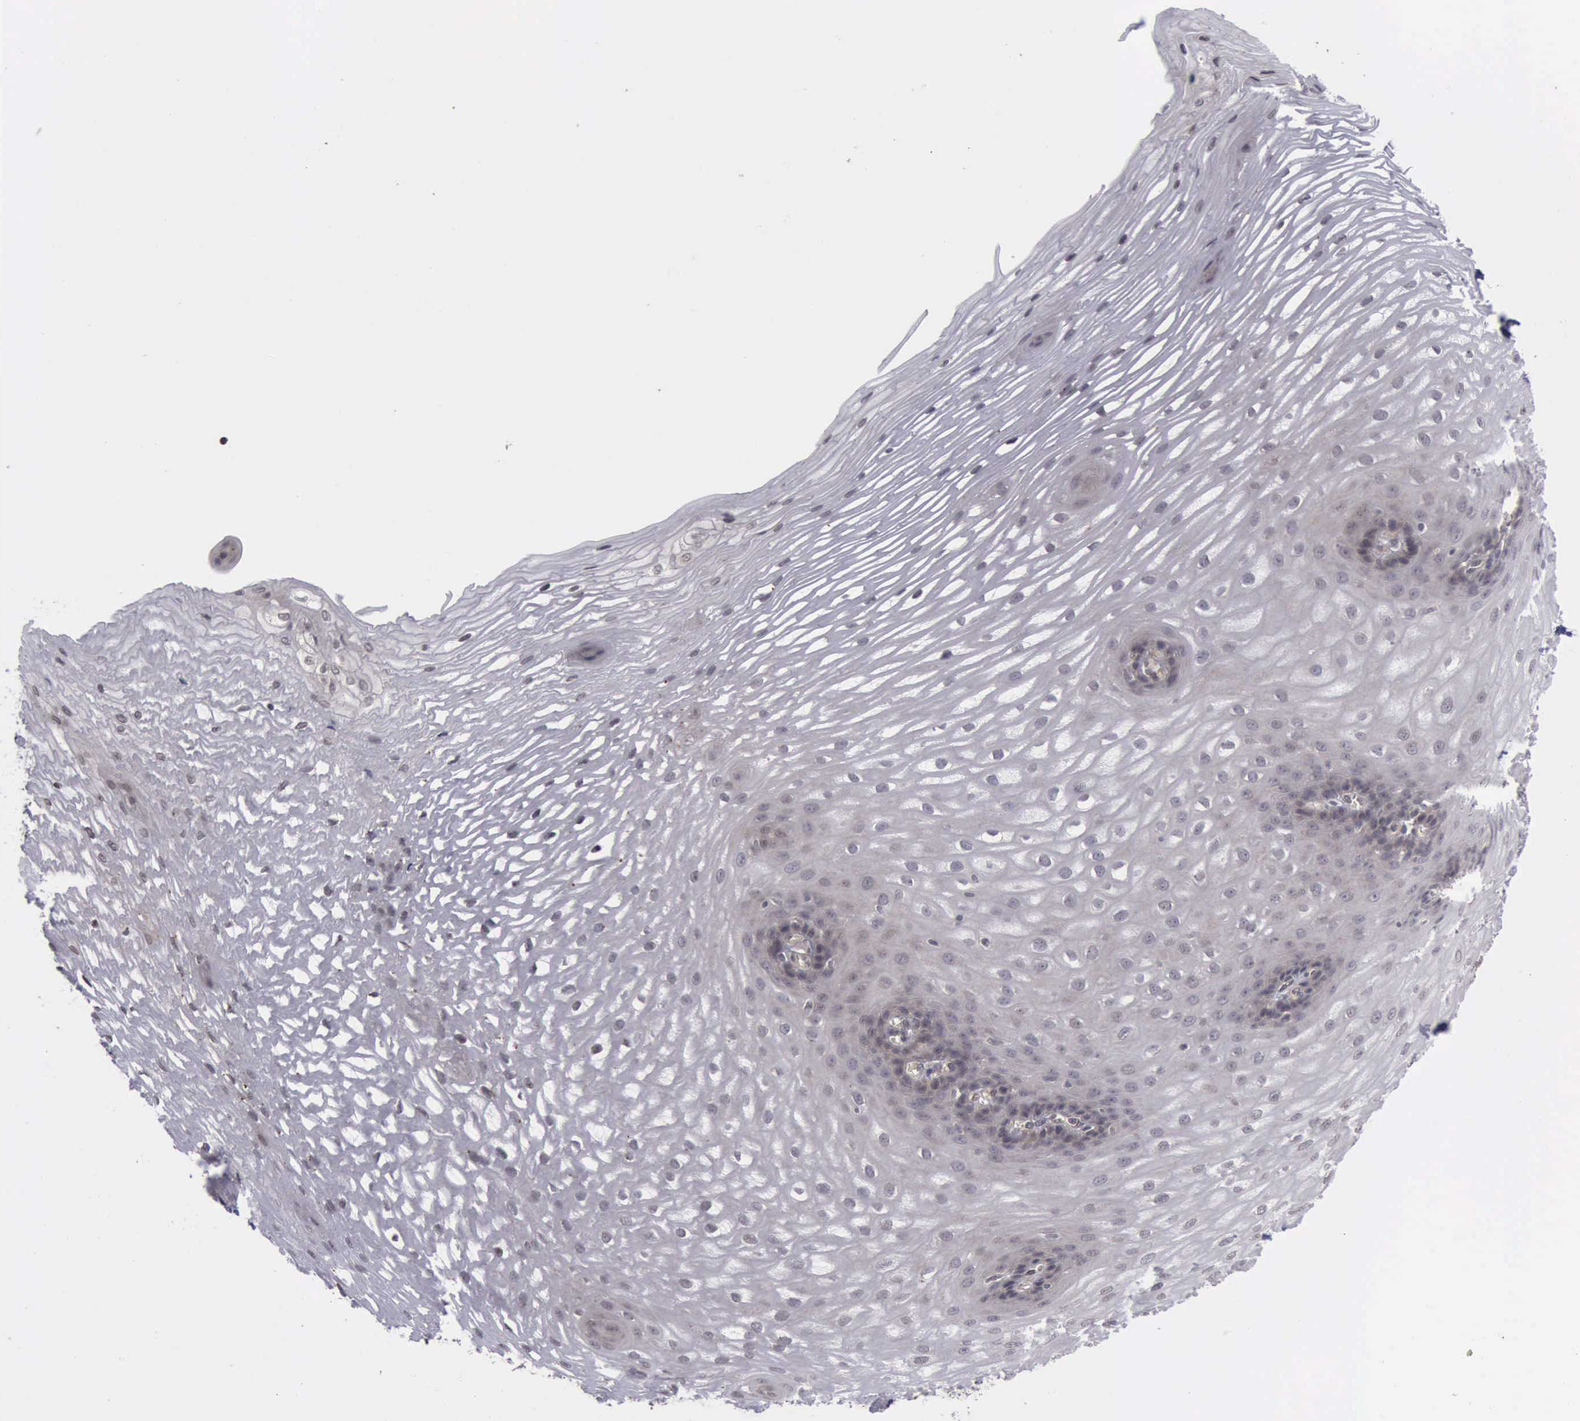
{"staining": {"intensity": "negative", "quantity": "none", "location": "none"}, "tissue": "esophagus", "cell_type": "Squamous epithelial cells", "image_type": "normal", "snomed": [{"axis": "morphology", "description": "Normal tissue, NOS"}, {"axis": "morphology", "description": "Adenocarcinoma, NOS"}, {"axis": "topography", "description": "Esophagus"}, {"axis": "topography", "description": "Stomach"}], "caption": "This image is of benign esophagus stained with immunohistochemistry (IHC) to label a protein in brown with the nuclei are counter-stained blue. There is no expression in squamous epithelial cells.", "gene": "MMP9", "patient": {"sex": "male", "age": 62}}